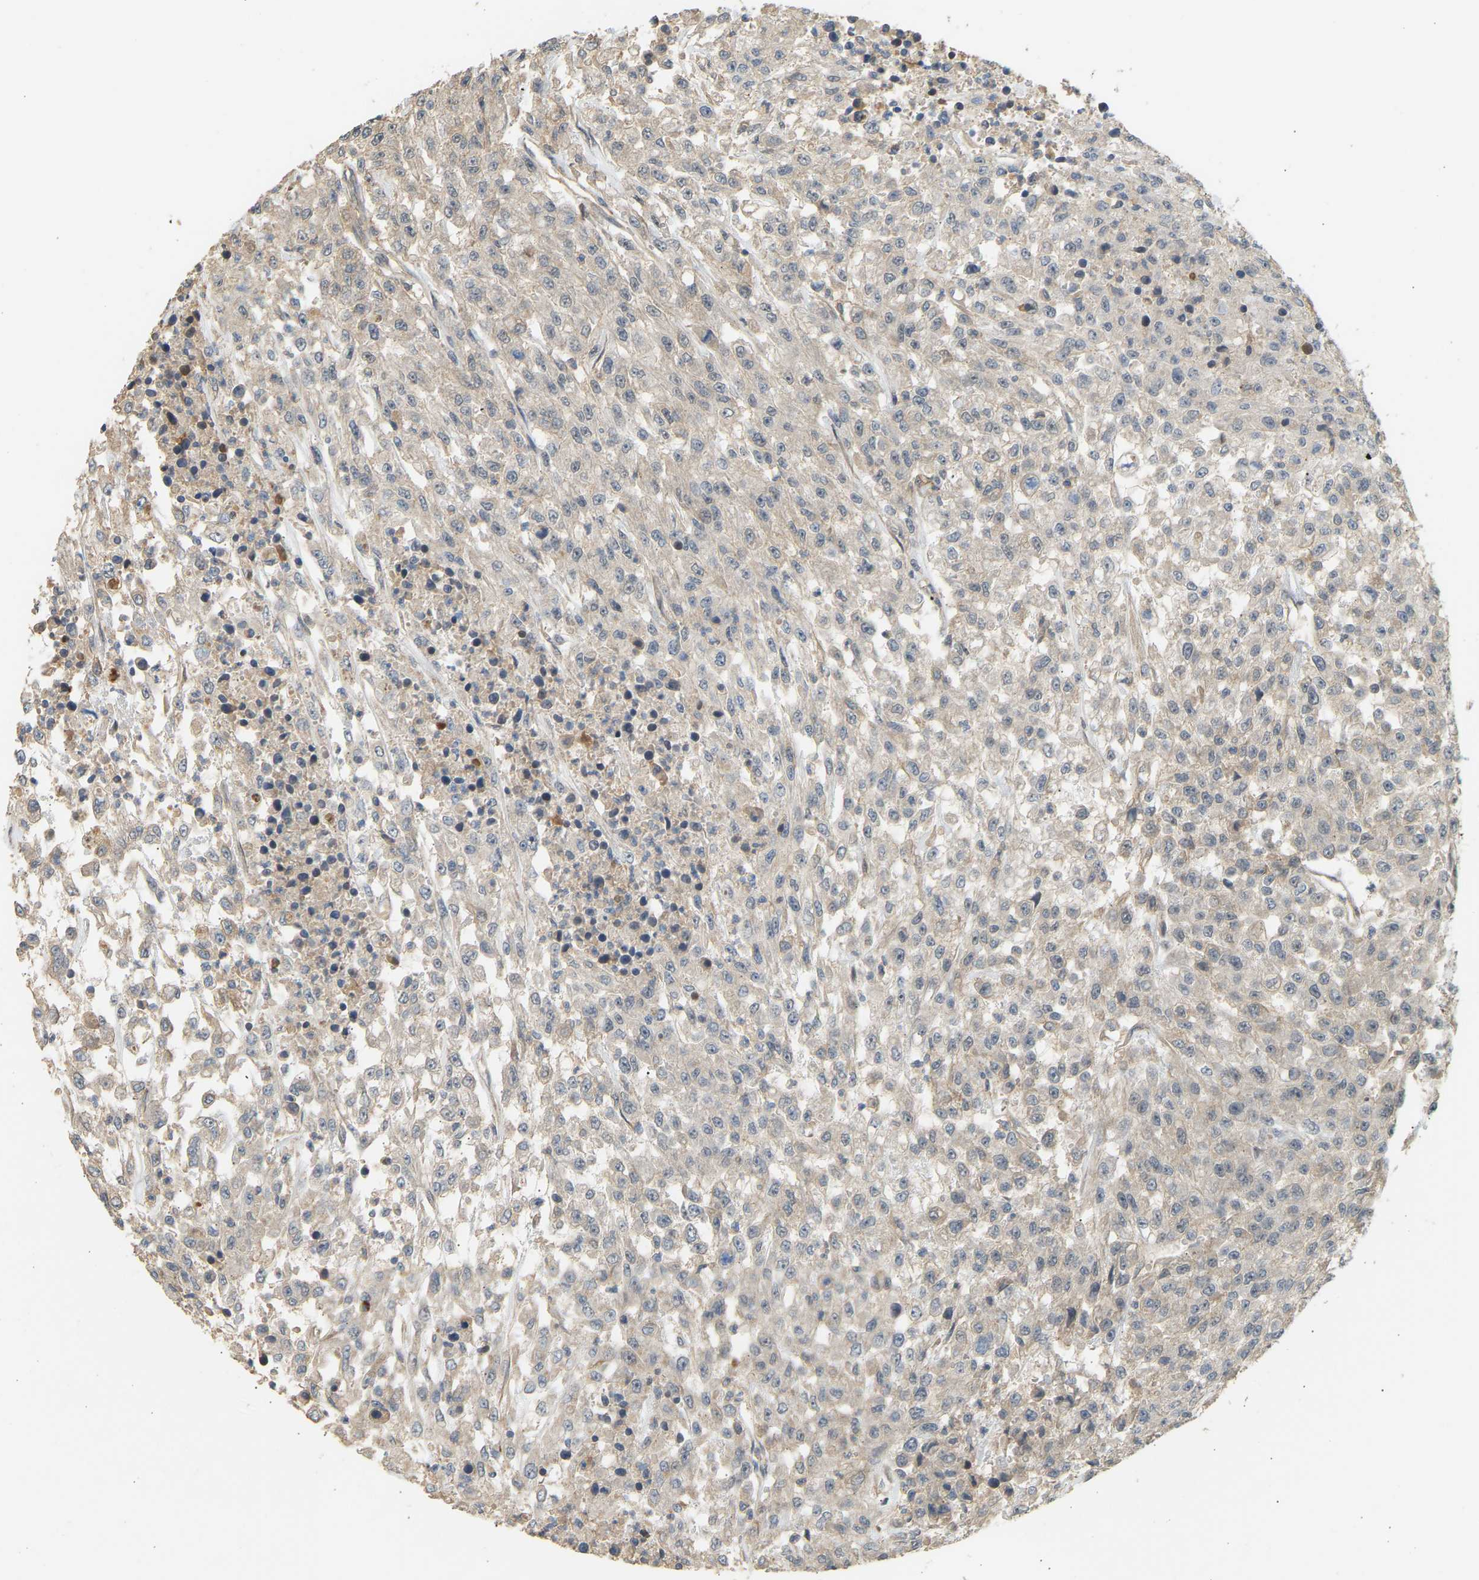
{"staining": {"intensity": "negative", "quantity": "none", "location": "none"}, "tissue": "urothelial cancer", "cell_type": "Tumor cells", "image_type": "cancer", "snomed": [{"axis": "morphology", "description": "Urothelial carcinoma, High grade"}, {"axis": "topography", "description": "Urinary bladder"}], "caption": "Immunohistochemistry micrograph of neoplastic tissue: human high-grade urothelial carcinoma stained with DAB shows no significant protein expression in tumor cells.", "gene": "RGL1", "patient": {"sex": "male", "age": 46}}